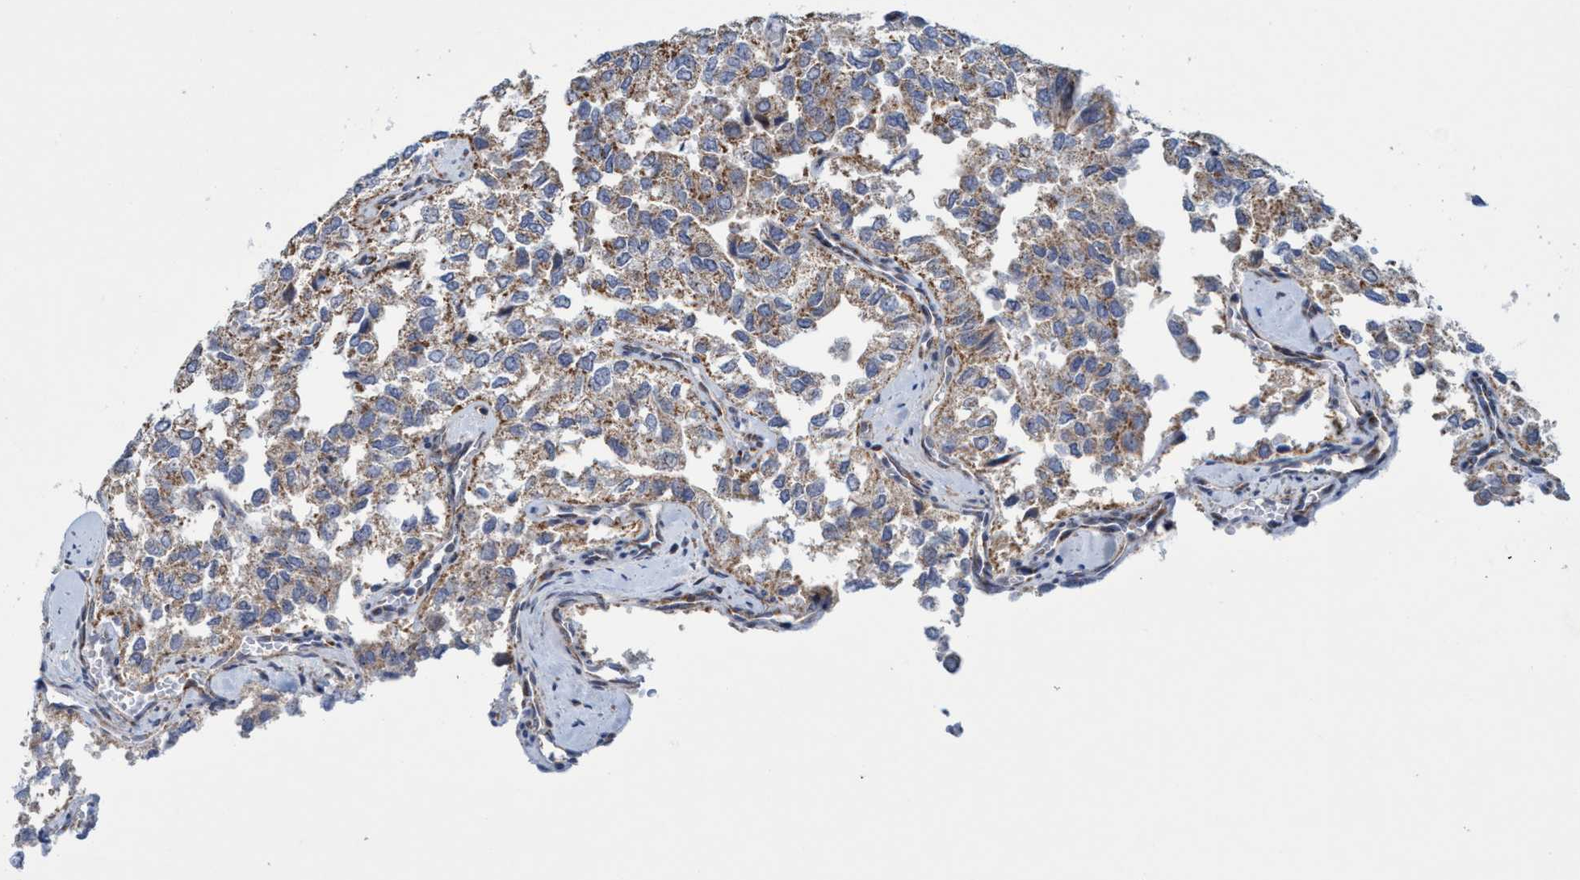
{"staining": {"intensity": "weak", "quantity": ">75%", "location": "cytoplasmic/membranous"}, "tissue": "thyroid cancer", "cell_type": "Tumor cells", "image_type": "cancer", "snomed": [{"axis": "morphology", "description": "Follicular adenoma carcinoma, NOS"}, {"axis": "topography", "description": "Thyroid gland"}], "caption": "There is low levels of weak cytoplasmic/membranous staining in tumor cells of follicular adenoma carcinoma (thyroid), as demonstrated by immunohistochemical staining (brown color).", "gene": "POLR1F", "patient": {"sex": "male", "age": 75}}